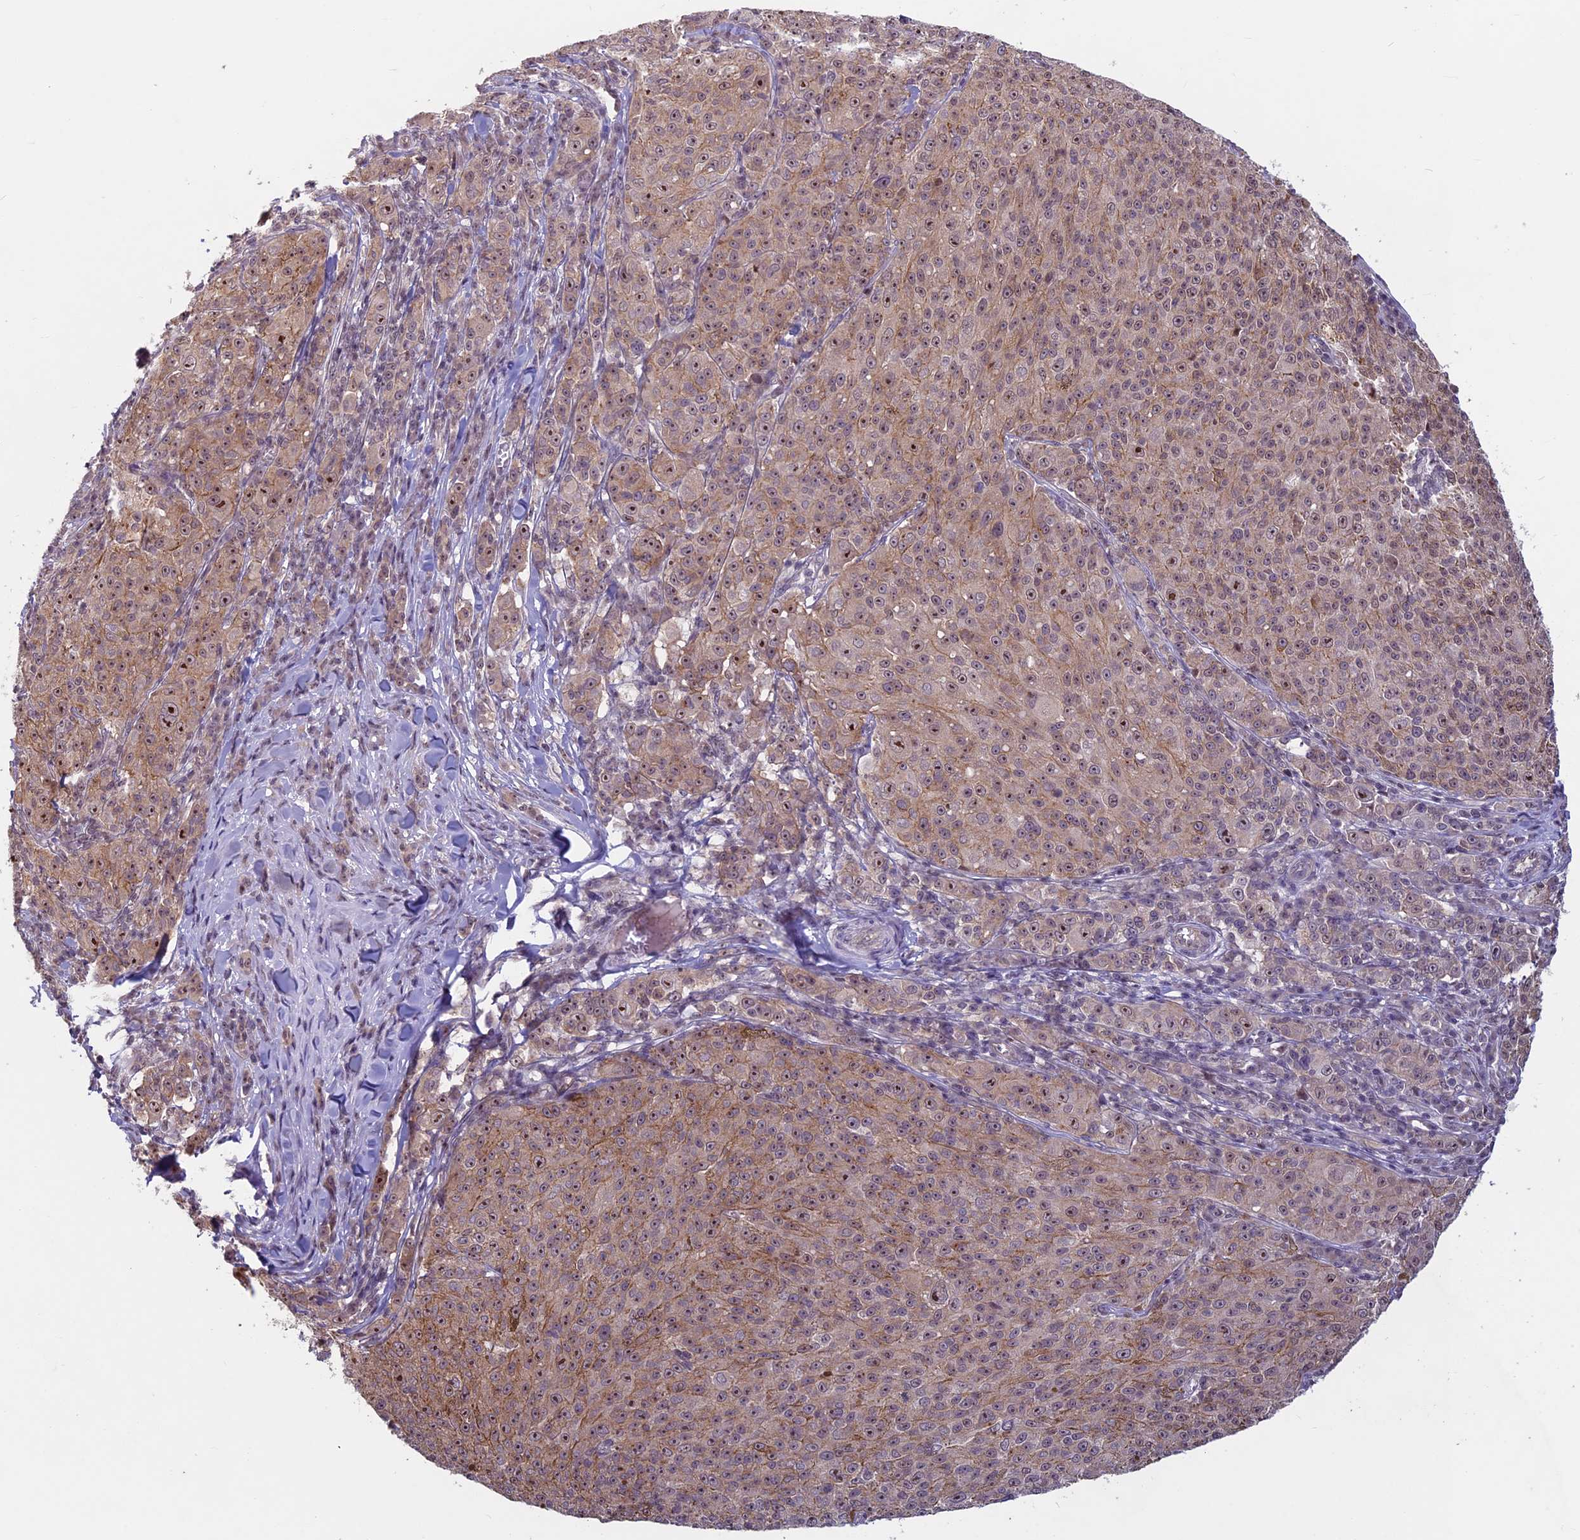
{"staining": {"intensity": "moderate", "quantity": ">75%", "location": "cytoplasmic/membranous,nuclear"}, "tissue": "melanoma", "cell_type": "Tumor cells", "image_type": "cancer", "snomed": [{"axis": "morphology", "description": "Malignant melanoma, NOS"}, {"axis": "topography", "description": "Skin"}], "caption": "Tumor cells show medium levels of moderate cytoplasmic/membranous and nuclear positivity in about >75% of cells in melanoma.", "gene": "SPIRE1", "patient": {"sex": "female", "age": 52}}